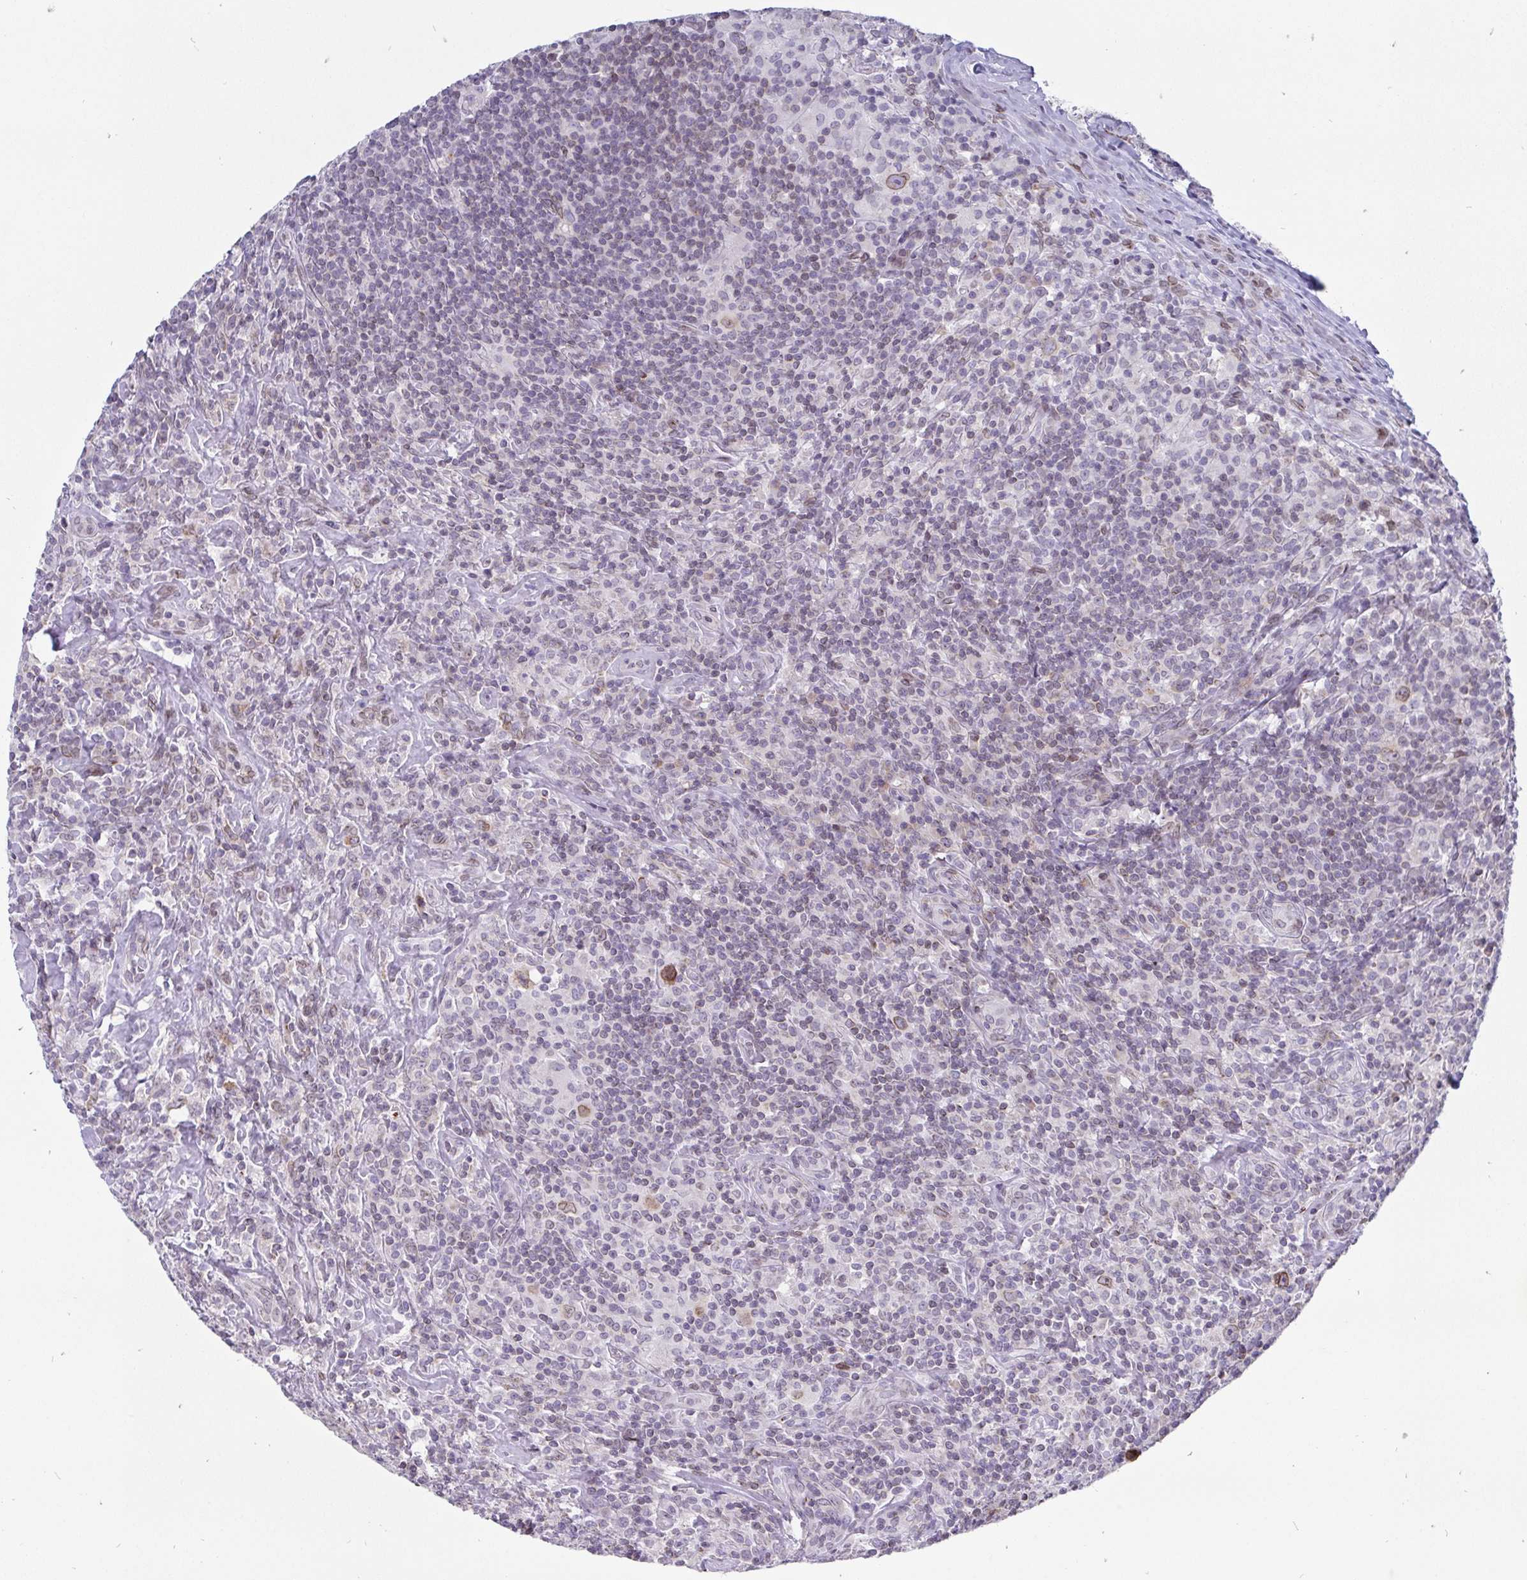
{"staining": {"intensity": "moderate", "quantity": "<25%", "location": "nuclear"}, "tissue": "lymphoma", "cell_type": "Tumor cells", "image_type": "cancer", "snomed": [{"axis": "morphology", "description": "Hodgkin's disease, NOS"}, {"axis": "morphology", "description": "Hodgkin's lymphoma, nodular sclerosis"}, {"axis": "topography", "description": "Lymph node"}], "caption": "Moderate nuclear protein positivity is present in approximately <25% of tumor cells in lymphoma.", "gene": "EMD", "patient": {"sex": "female", "age": 10}}